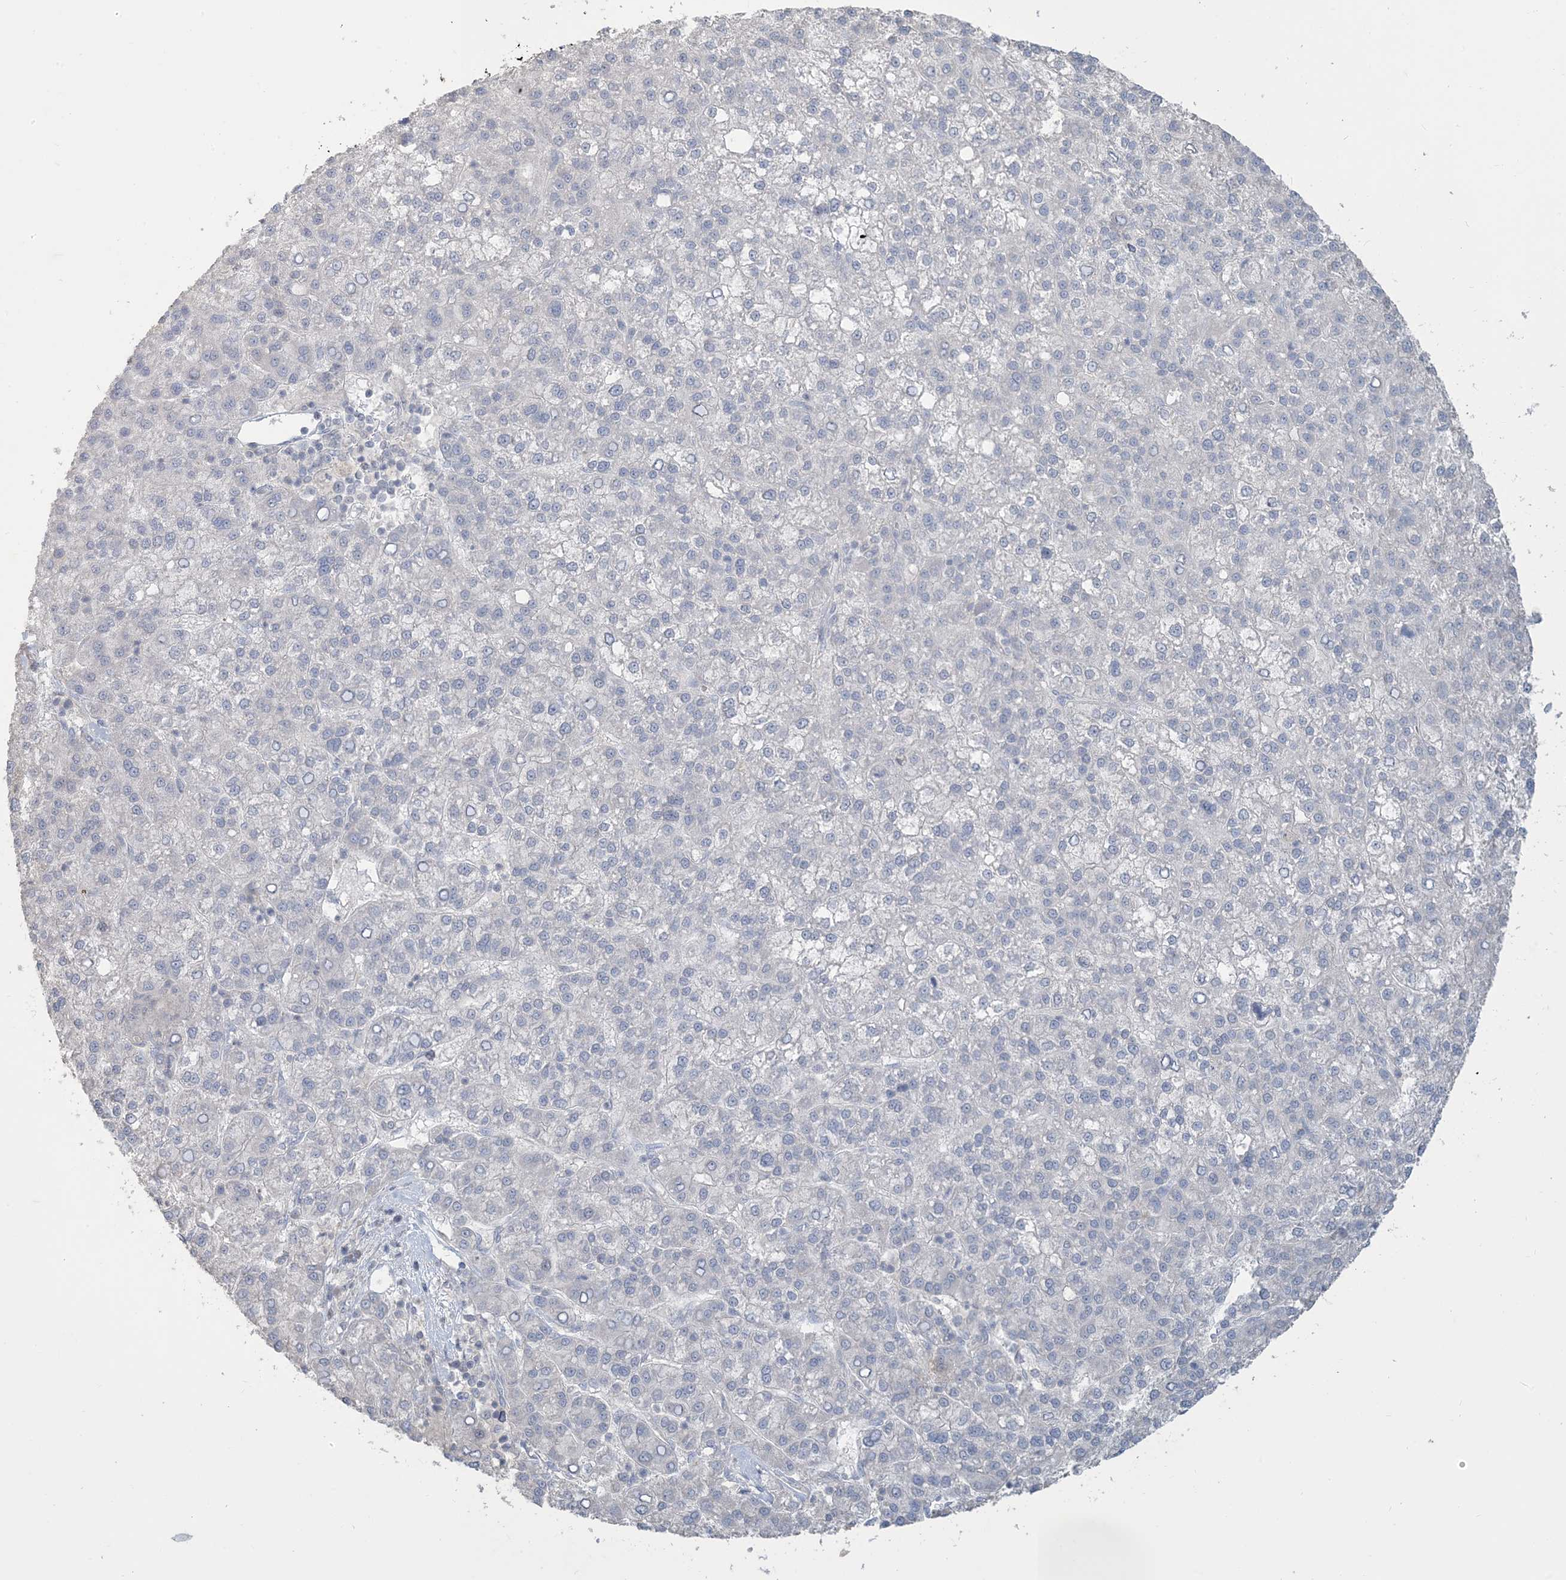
{"staining": {"intensity": "negative", "quantity": "none", "location": "none"}, "tissue": "liver cancer", "cell_type": "Tumor cells", "image_type": "cancer", "snomed": [{"axis": "morphology", "description": "Carcinoma, Hepatocellular, NOS"}, {"axis": "topography", "description": "Liver"}], "caption": "The photomicrograph shows no significant expression in tumor cells of liver cancer (hepatocellular carcinoma).", "gene": "NPHS2", "patient": {"sex": "female", "age": 58}}